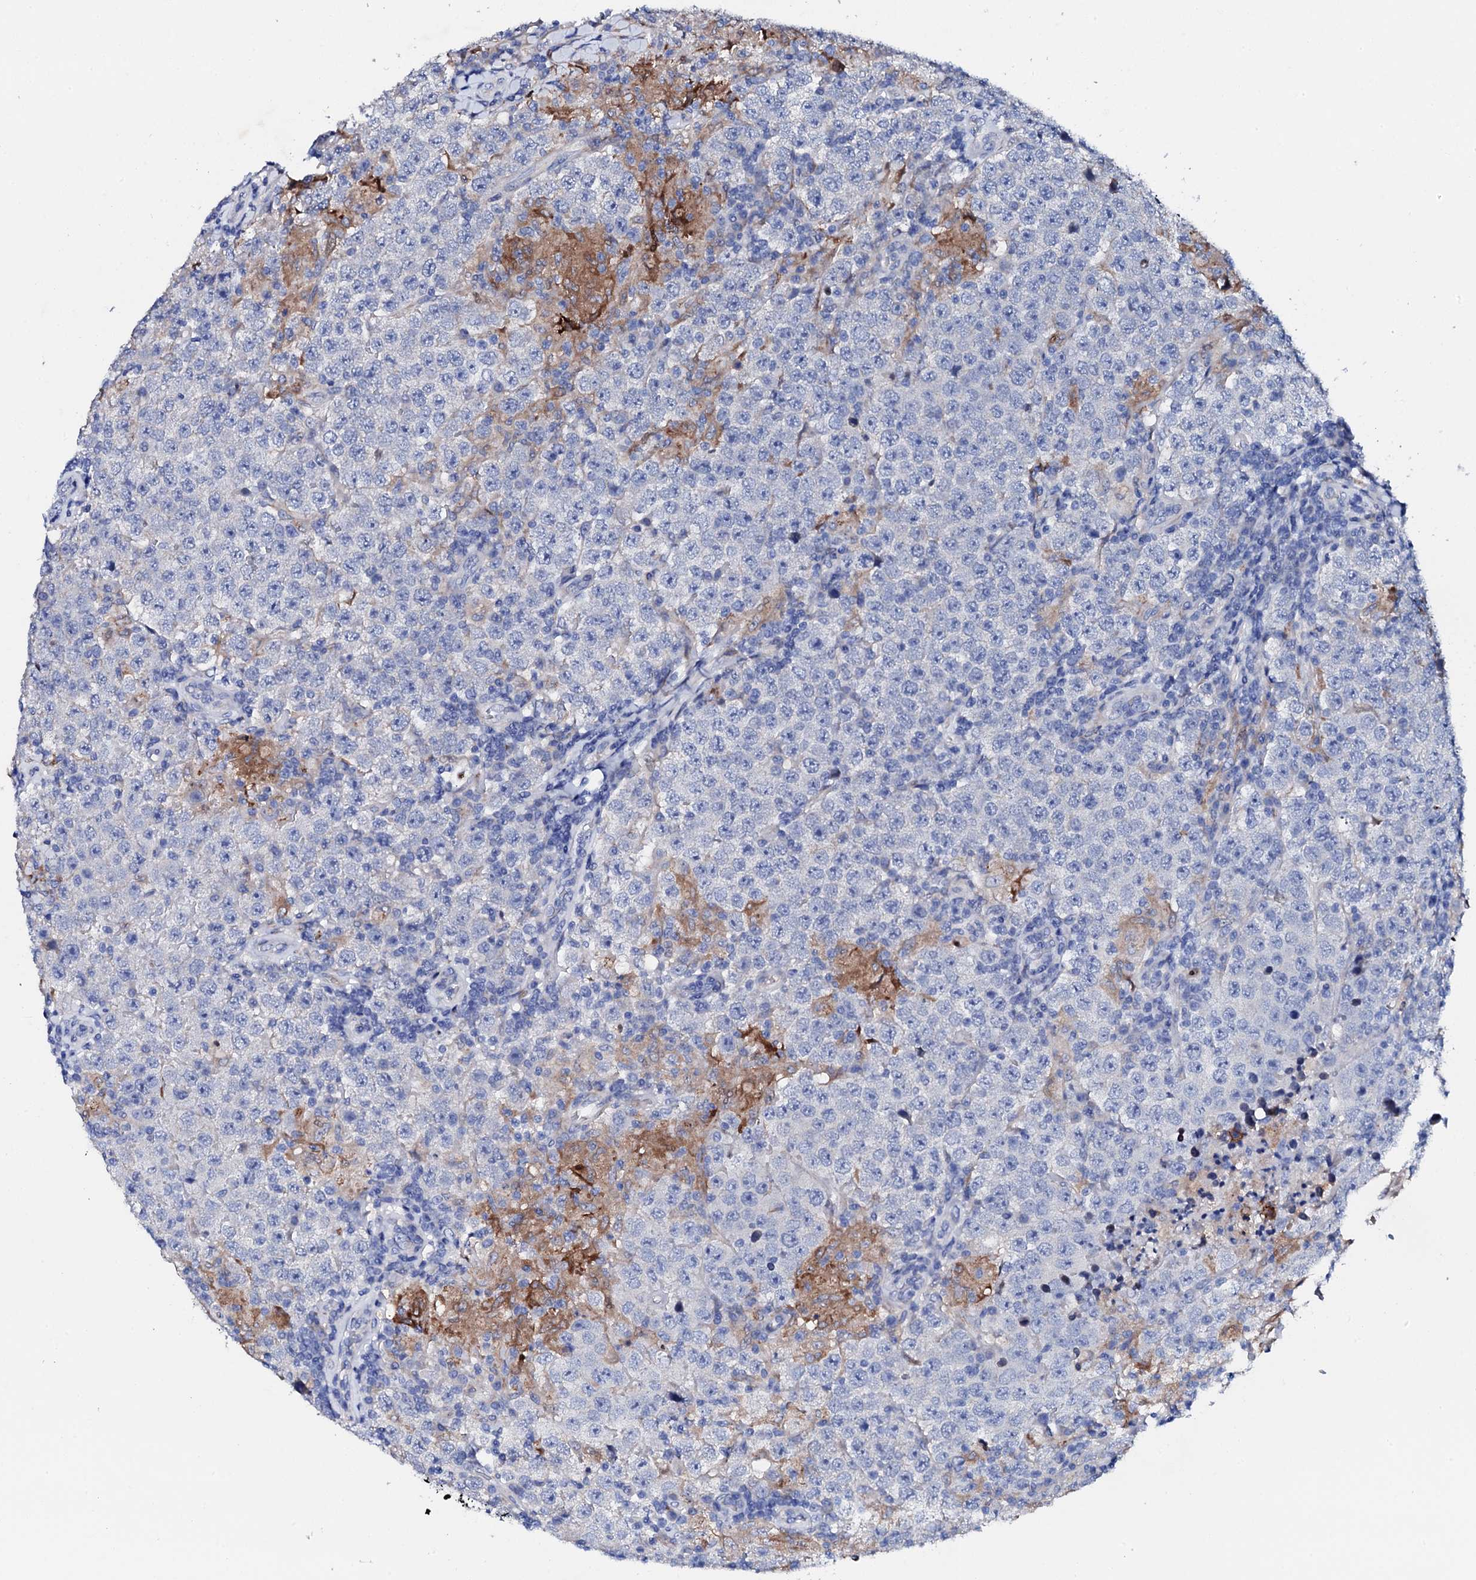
{"staining": {"intensity": "negative", "quantity": "none", "location": "none"}, "tissue": "testis cancer", "cell_type": "Tumor cells", "image_type": "cancer", "snomed": [{"axis": "morphology", "description": "Normal tissue, NOS"}, {"axis": "morphology", "description": "Urothelial carcinoma, High grade"}, {"axis": "morphology", "description": "Seminoma, NOS"}, {"axis": "morphology", "description": "Carcinoma, Embryonal, NOS"}, {"axis": "topography", "description": "Urinary bladder"}, {"axis": "topography", "description": "Testis"}], "caption": "The micrograph reveals no significant positivity in tumor cells of high-grade urothelial carcinoma (testis).", "gene": "TRDN", "patient": {"sex": "male", "age": 41}}